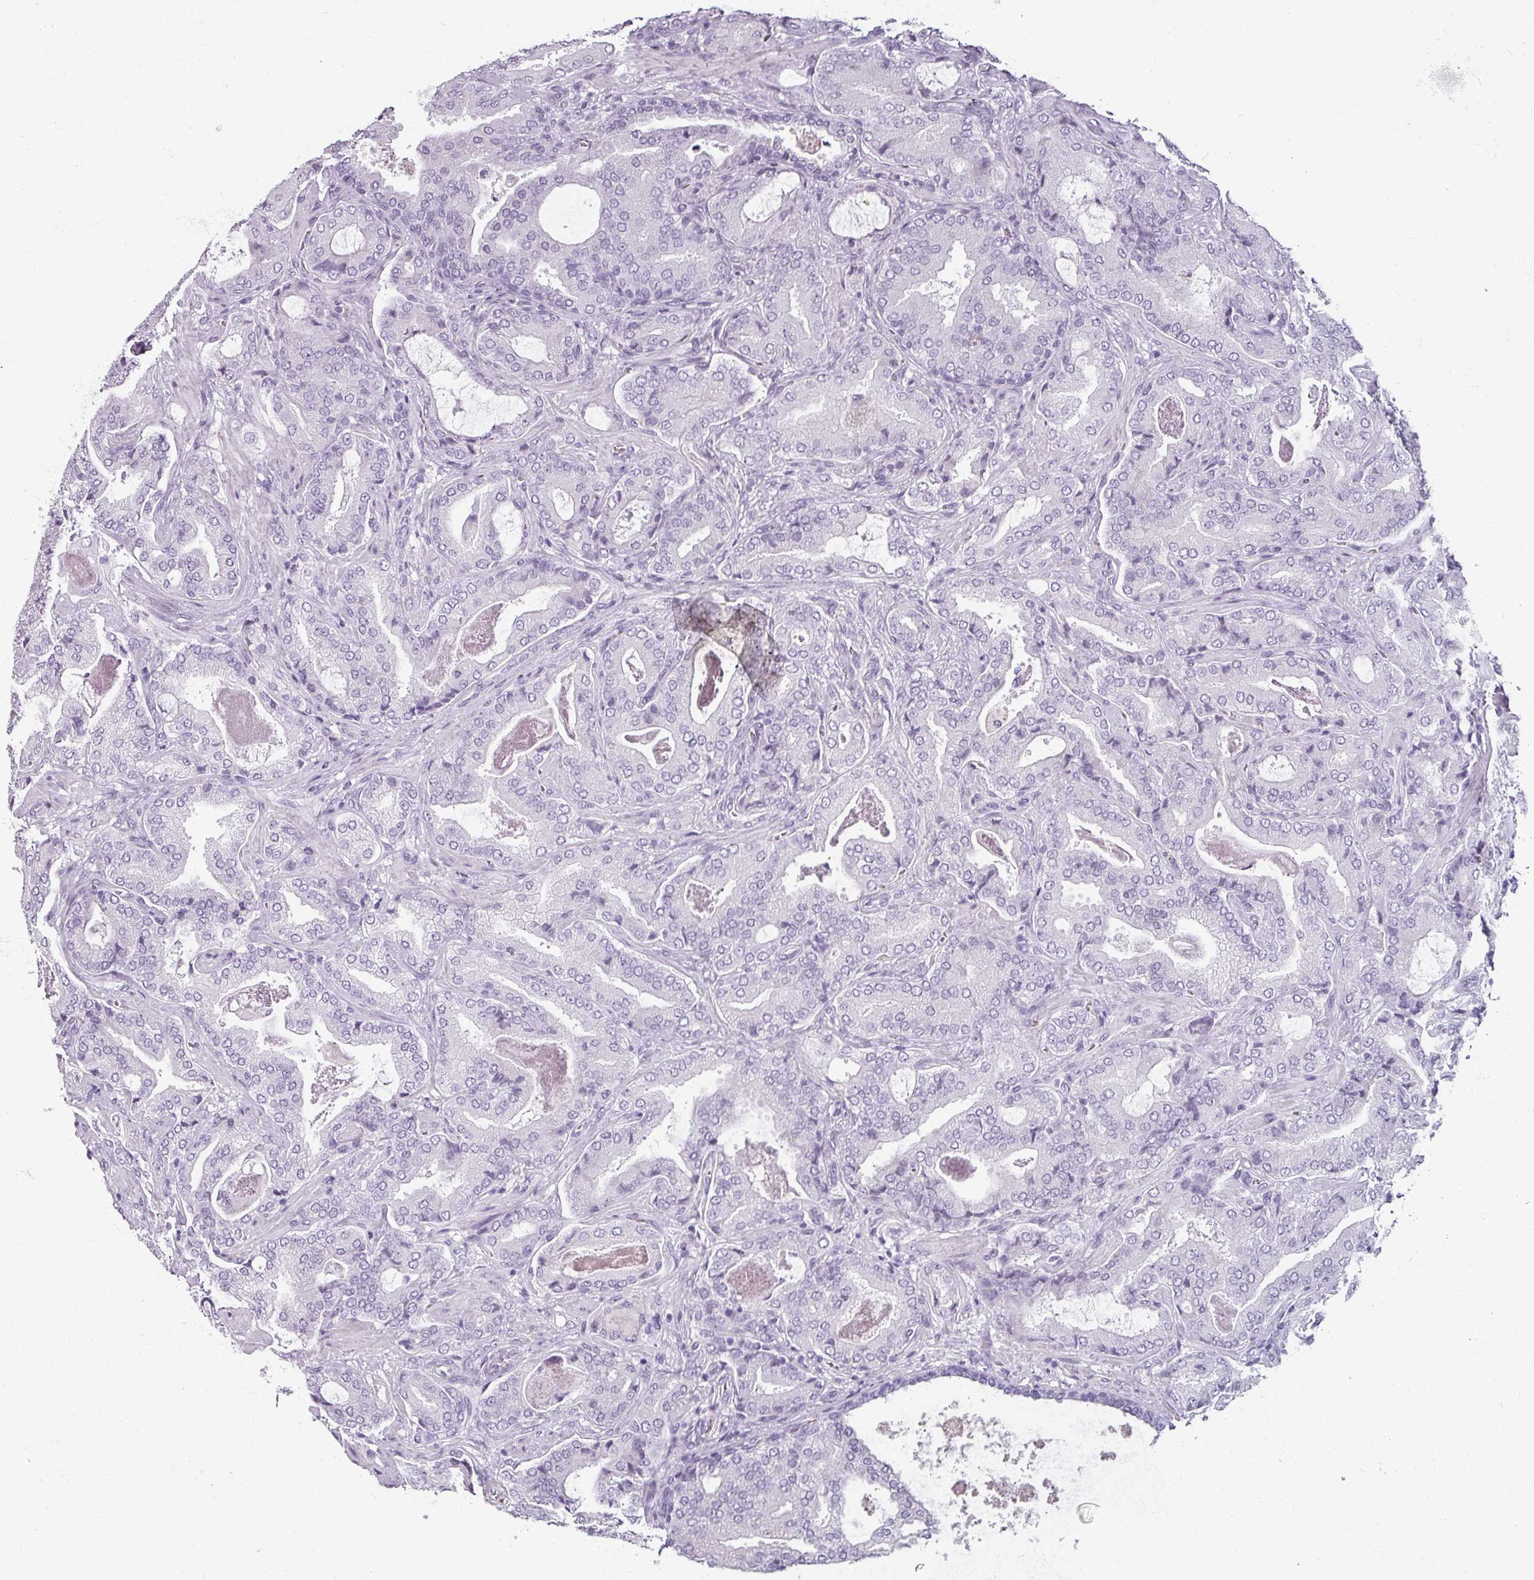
{"staining": {"intensity": "negative", "quantity": "none", "location": "none"}, "tissue": "prostate cancer", "cell_type": "Tumor cells", "image_type": "cancer", "snomed": [{"axis": "morphology", "description": "Adenocarcinoma, High grade"}, {"axis": "topography", "description": "Prostate"}], "caption": "Immunohistochemical staining of human prostate cancer demonstrates no significant expression in tumor cells.", "gene": "REG3G", "patient": {"sex": "male", "age": 68}}